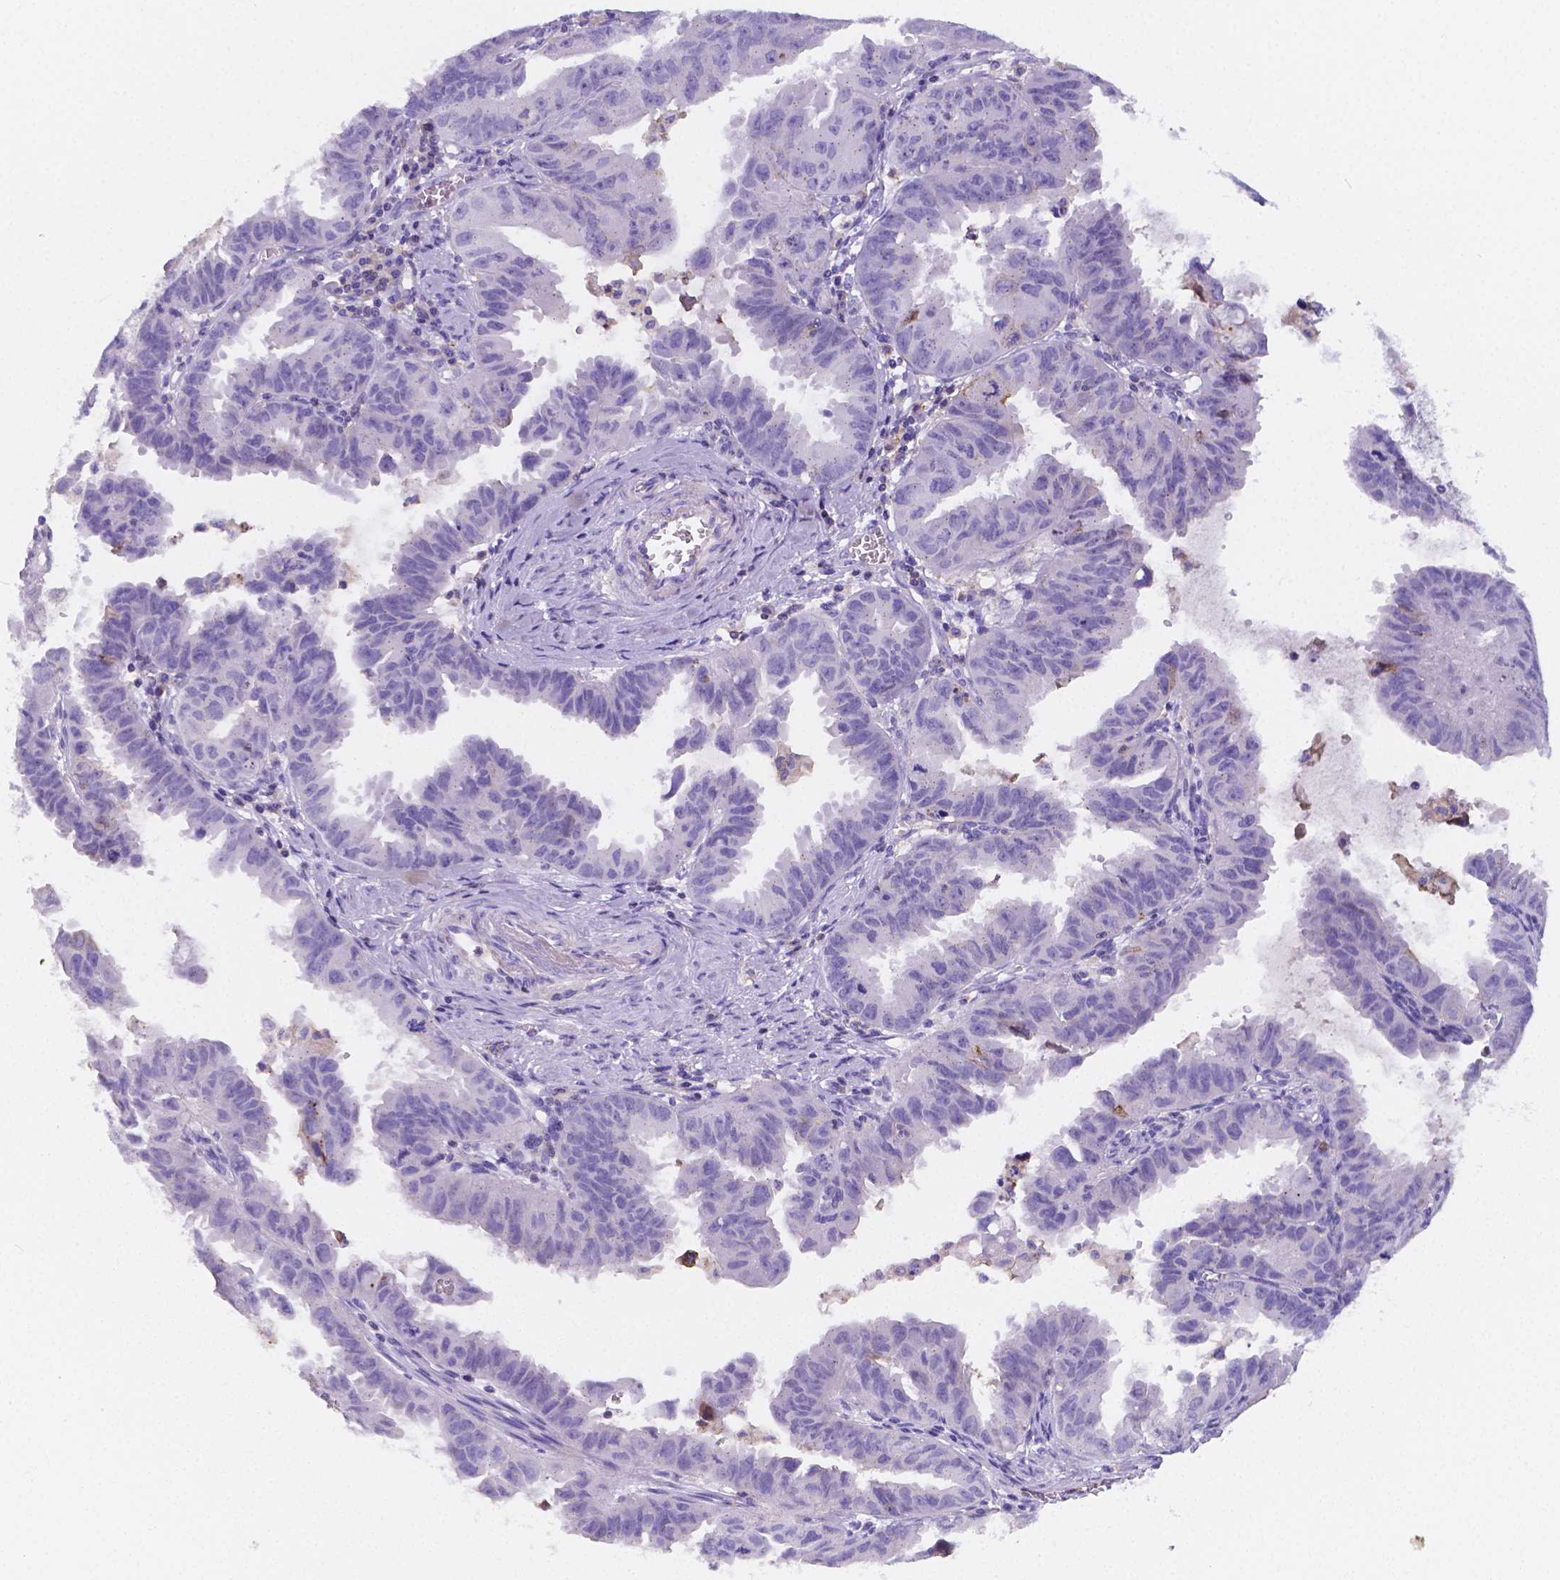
{"staining": {"intensity": "negative", "quantity": "none", "location": "none"}, "tissue": "ovarian cancer", "cell_type": "Tumor cells", "image_type": "cancer", "snomed": [{"axis": "morphology", "description": "Carcinoma, endometroid"}, {"axis": "topography", "description": "Ovary"}], "caption": "High power microscopy micrograph of an IHC image of ovarian cancer, revealing no significant expression in tumor cells.", "gene": "GABRD", "patient": {"sex": "female", "age": 85}}